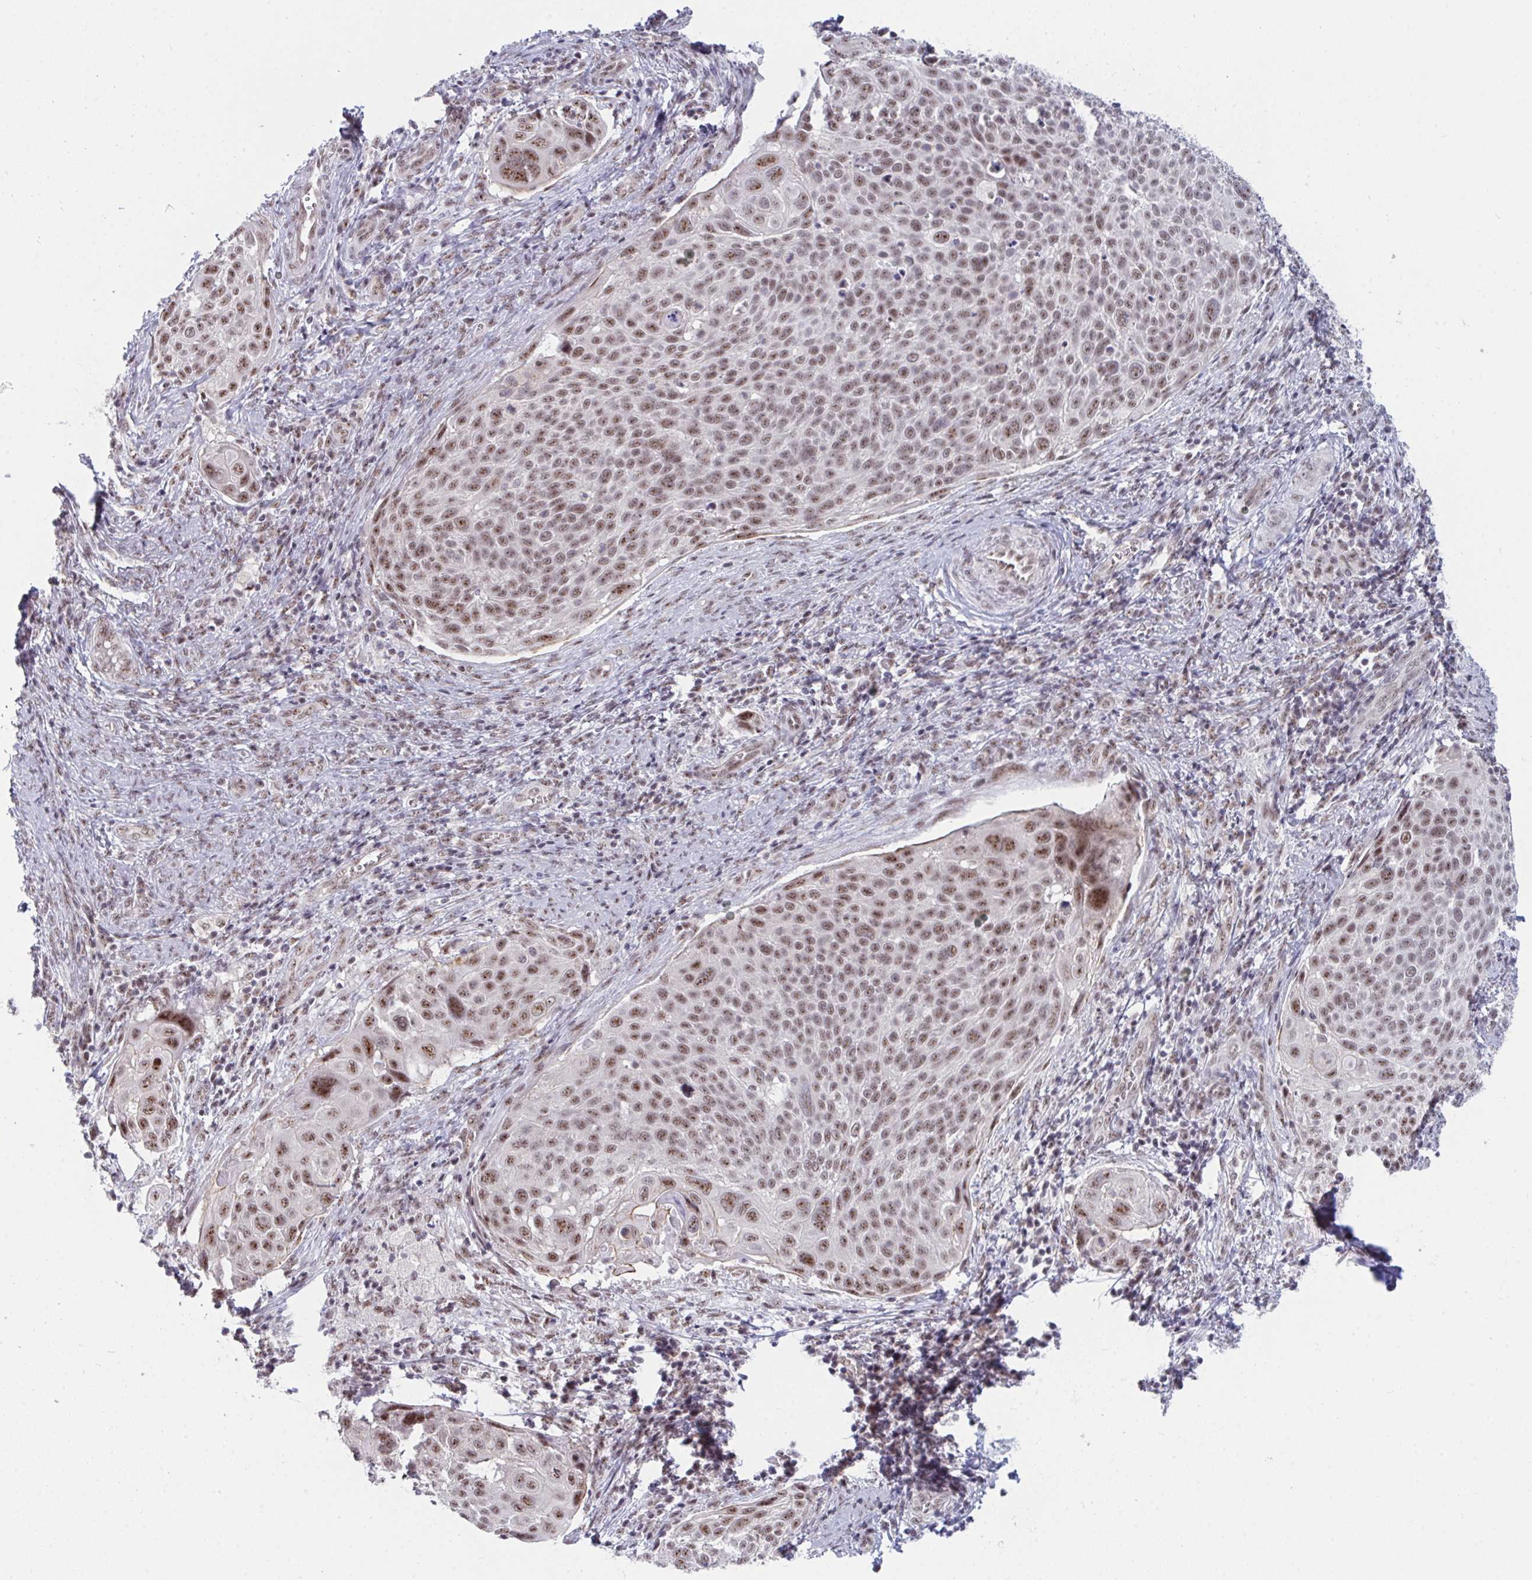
{"staining": {"intensity": "moderate", "quantity": ">75%", "location": "nuclear"}, "tissue": "cervical cancer", "cell_type": "Tumor cells", "image_type": "cancer", "snomed": [{"axis": "morphology", "description": "Squamous cell carcinoma, NOS"}, {"axis": "topography", "description": "Cervix"}], "caption": "A micrograph of cervical cancer stained for a protein shows moderate nuclear brown staining in tumor cells.", "gene": "PRR14", "patient": {"sex": "female", "age": 39}}